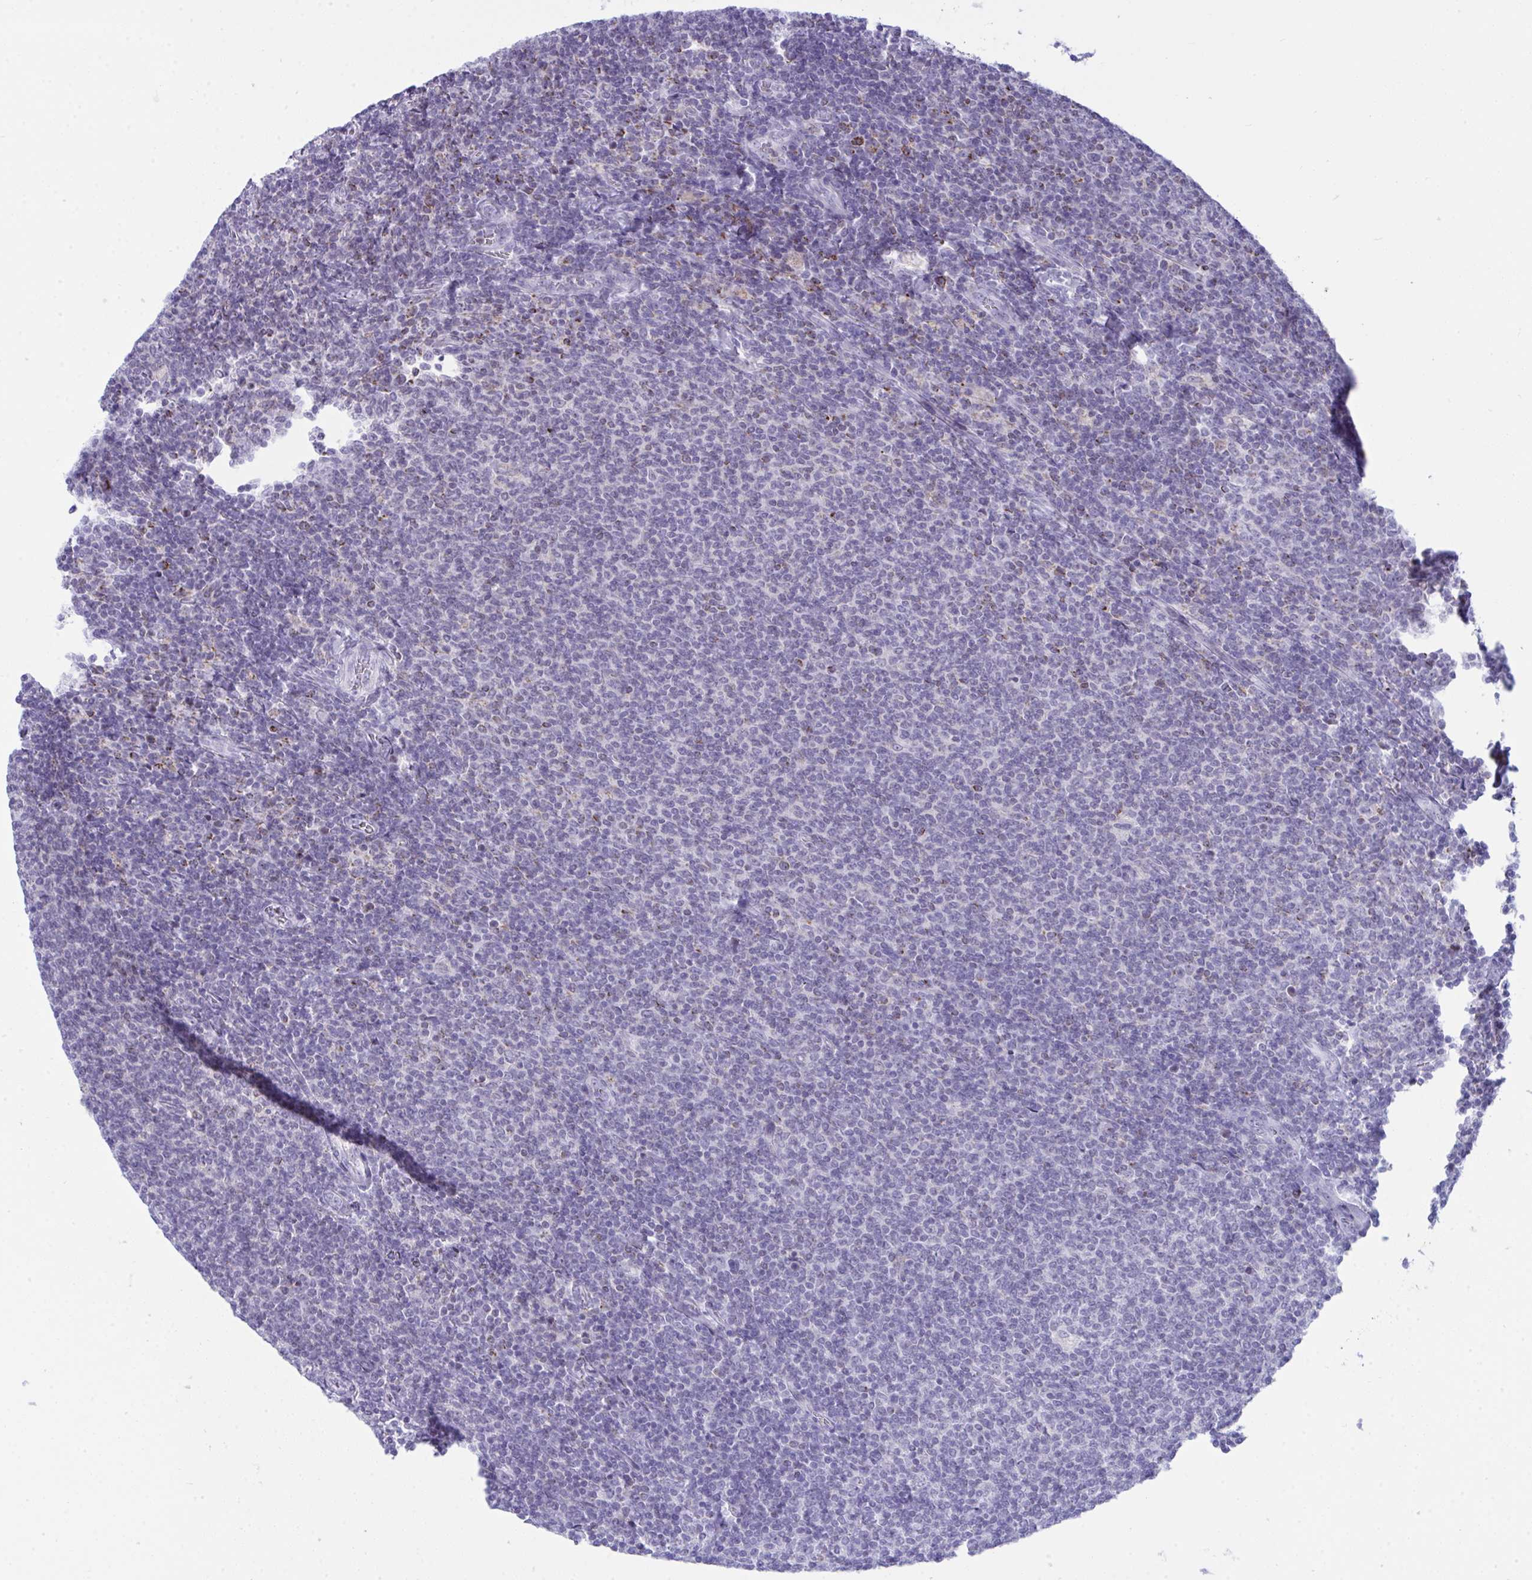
{"staining": {"intensity": "negative", "quantity": "none", "location": "none"}, "tissue": "lymphoma", "cell_type": "Tumor cells", "image_type": "cancer", "snomed": [{"axis": "morphology", "description": "Malignant lymphoma, non-Hodgkin's type, Low grade"}, {"axis": "topography", "description": "Lymph node"}], "caption": "Immunohistochemistry photomicrograph of human low-grade malignant lymphoma, non-Hodgkin's type stained for a protein (brown), which shows no positivity in tumor cells.", "gene": "PLA2G12B", "patient": {"sex": "male", "age": 52}}